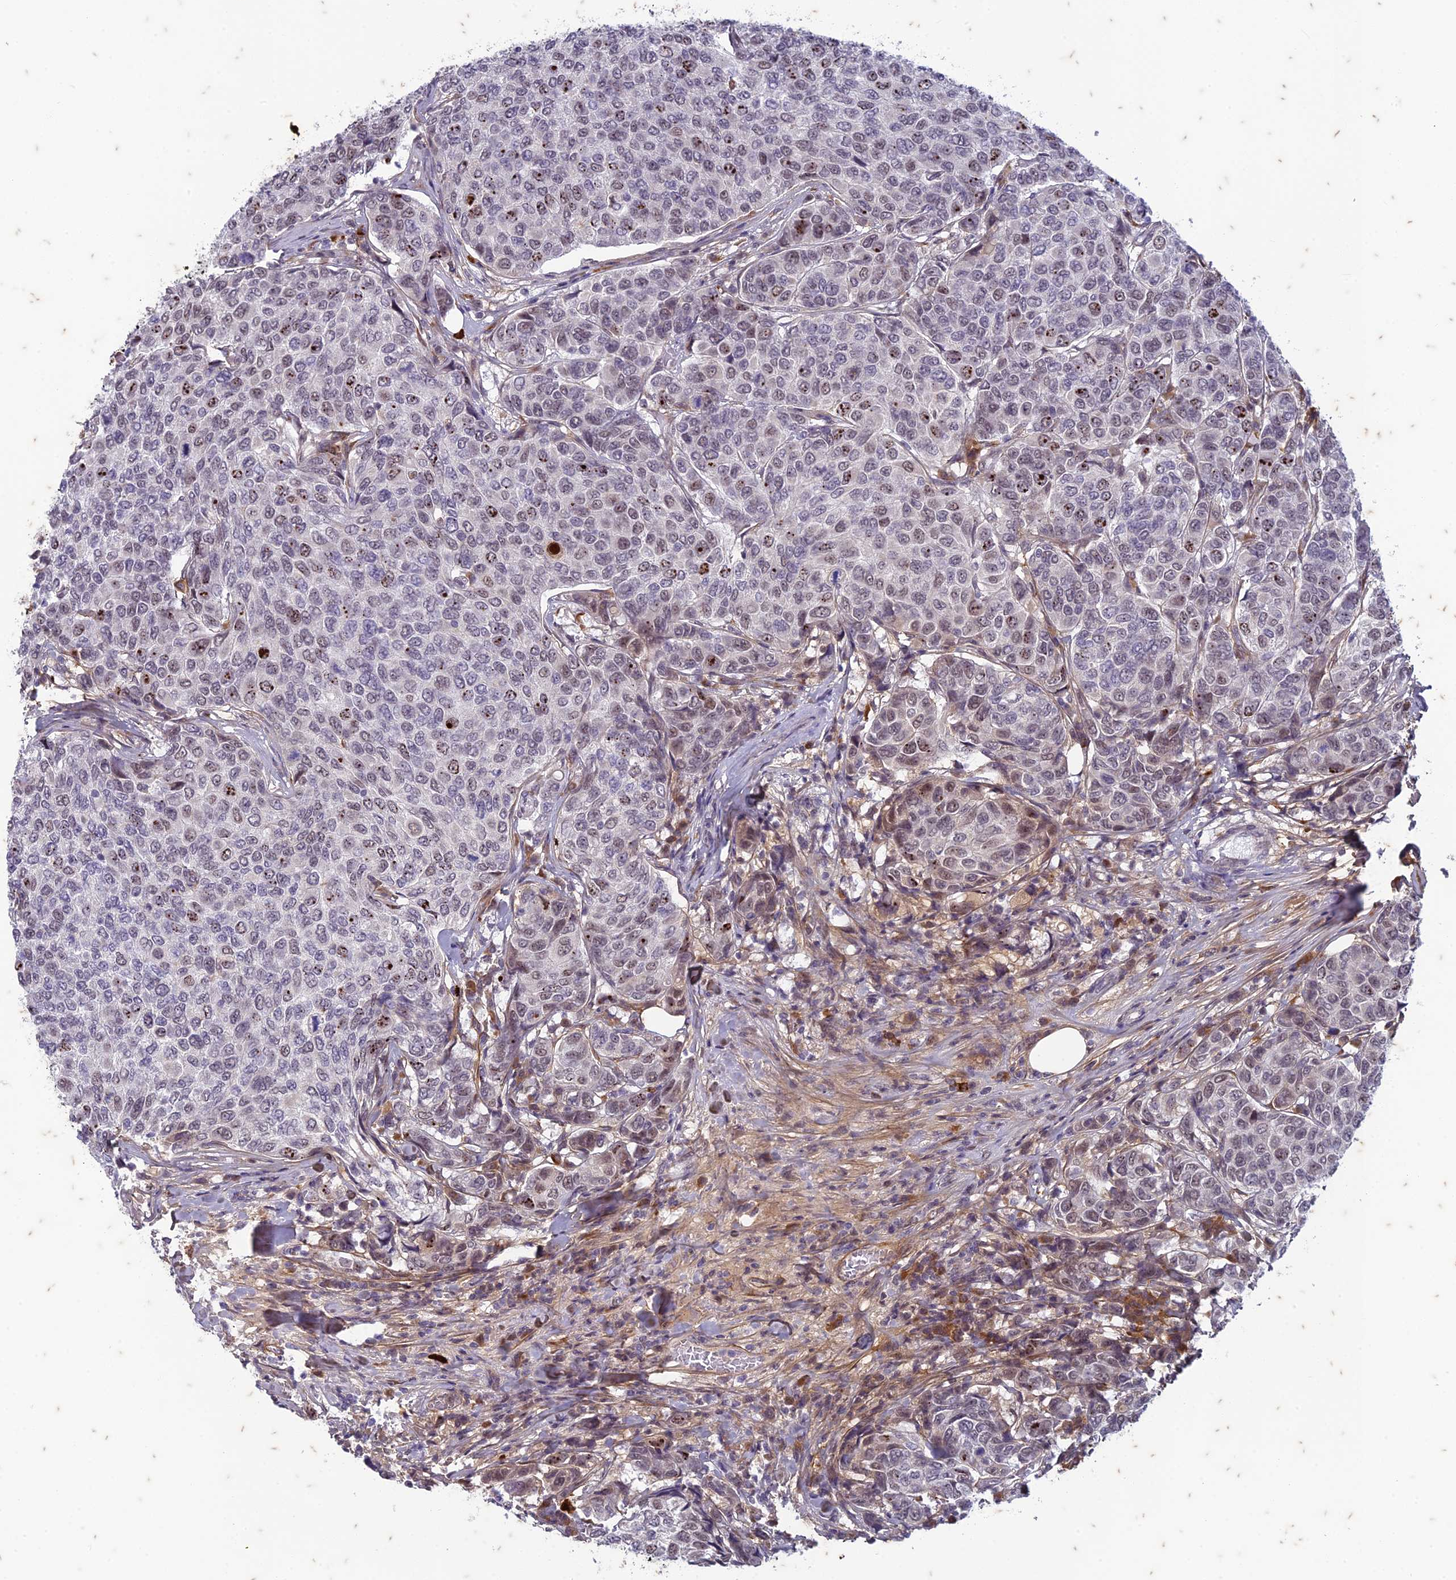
{"staining": {"intensity": "weak", "quantity": "25%-75%", "location": "nuclear"}, "tissue": "breast cancer", "cell_type": "Tumor cells", "image_type": "cancer", "snomed": [{"axis": "morphology", "description": "Duct carcinoma"}, {"axis": "topography", "description": "Breast"}], "caption": "Approximately 25%-75% of tumor cells in human breast invasive ductal carcinoma show weak nuclear protein expression as visualized by brown immunohistochemical staining.", "gene": "PABPN1L", "patient": {"sex": "female", "age": 55}}